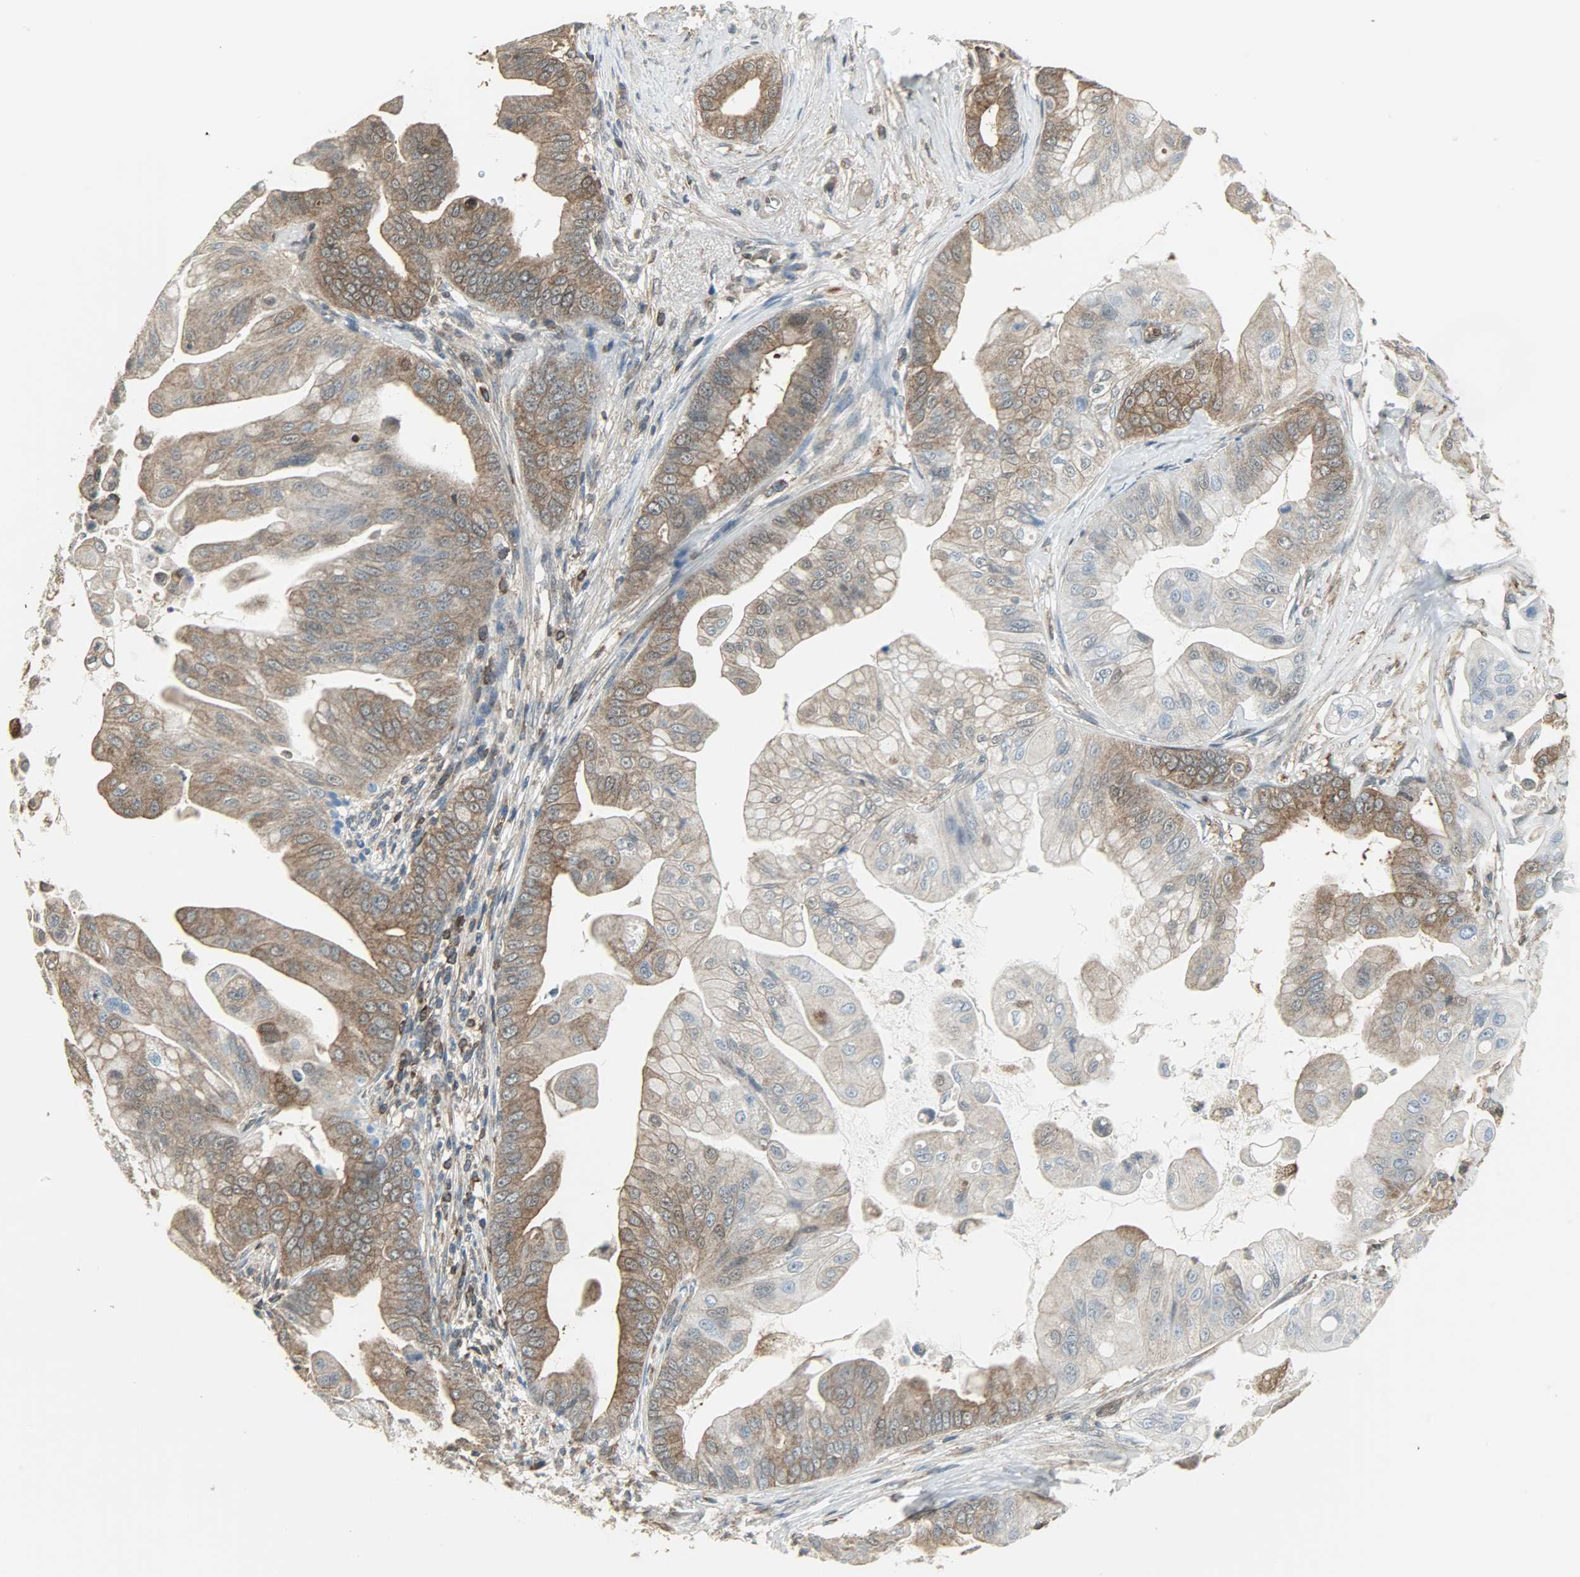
{"staining": {"intensity": "moderate", "quantity": ">75%", "location": "cytoplasmic/membranous"}, "tissue": "pancreatic cancer", "cell_type": "Tumor cells", "image_type": "cancer", "snomed": [{"axis": "morphology", "description": "Adenocarcinoma, NOS"}, {"axis": "topography", "description": "Pancreas"}], "caption": "DAB (3,3'-diaminobenzidine) immunohistochemical staining of adenocarcinoma (pancreatic) shows moderate cytoplasmic/membranous protein staining in approximately >75% of tumor cells. (Stains: DAB (3,3'-diaminobenzidine) in brown, nuclei in blue, Microscopy: brightfield microscopy at high magnification).", "gene": "LDHB", "patient": {"sex": "female", "age": 75}}